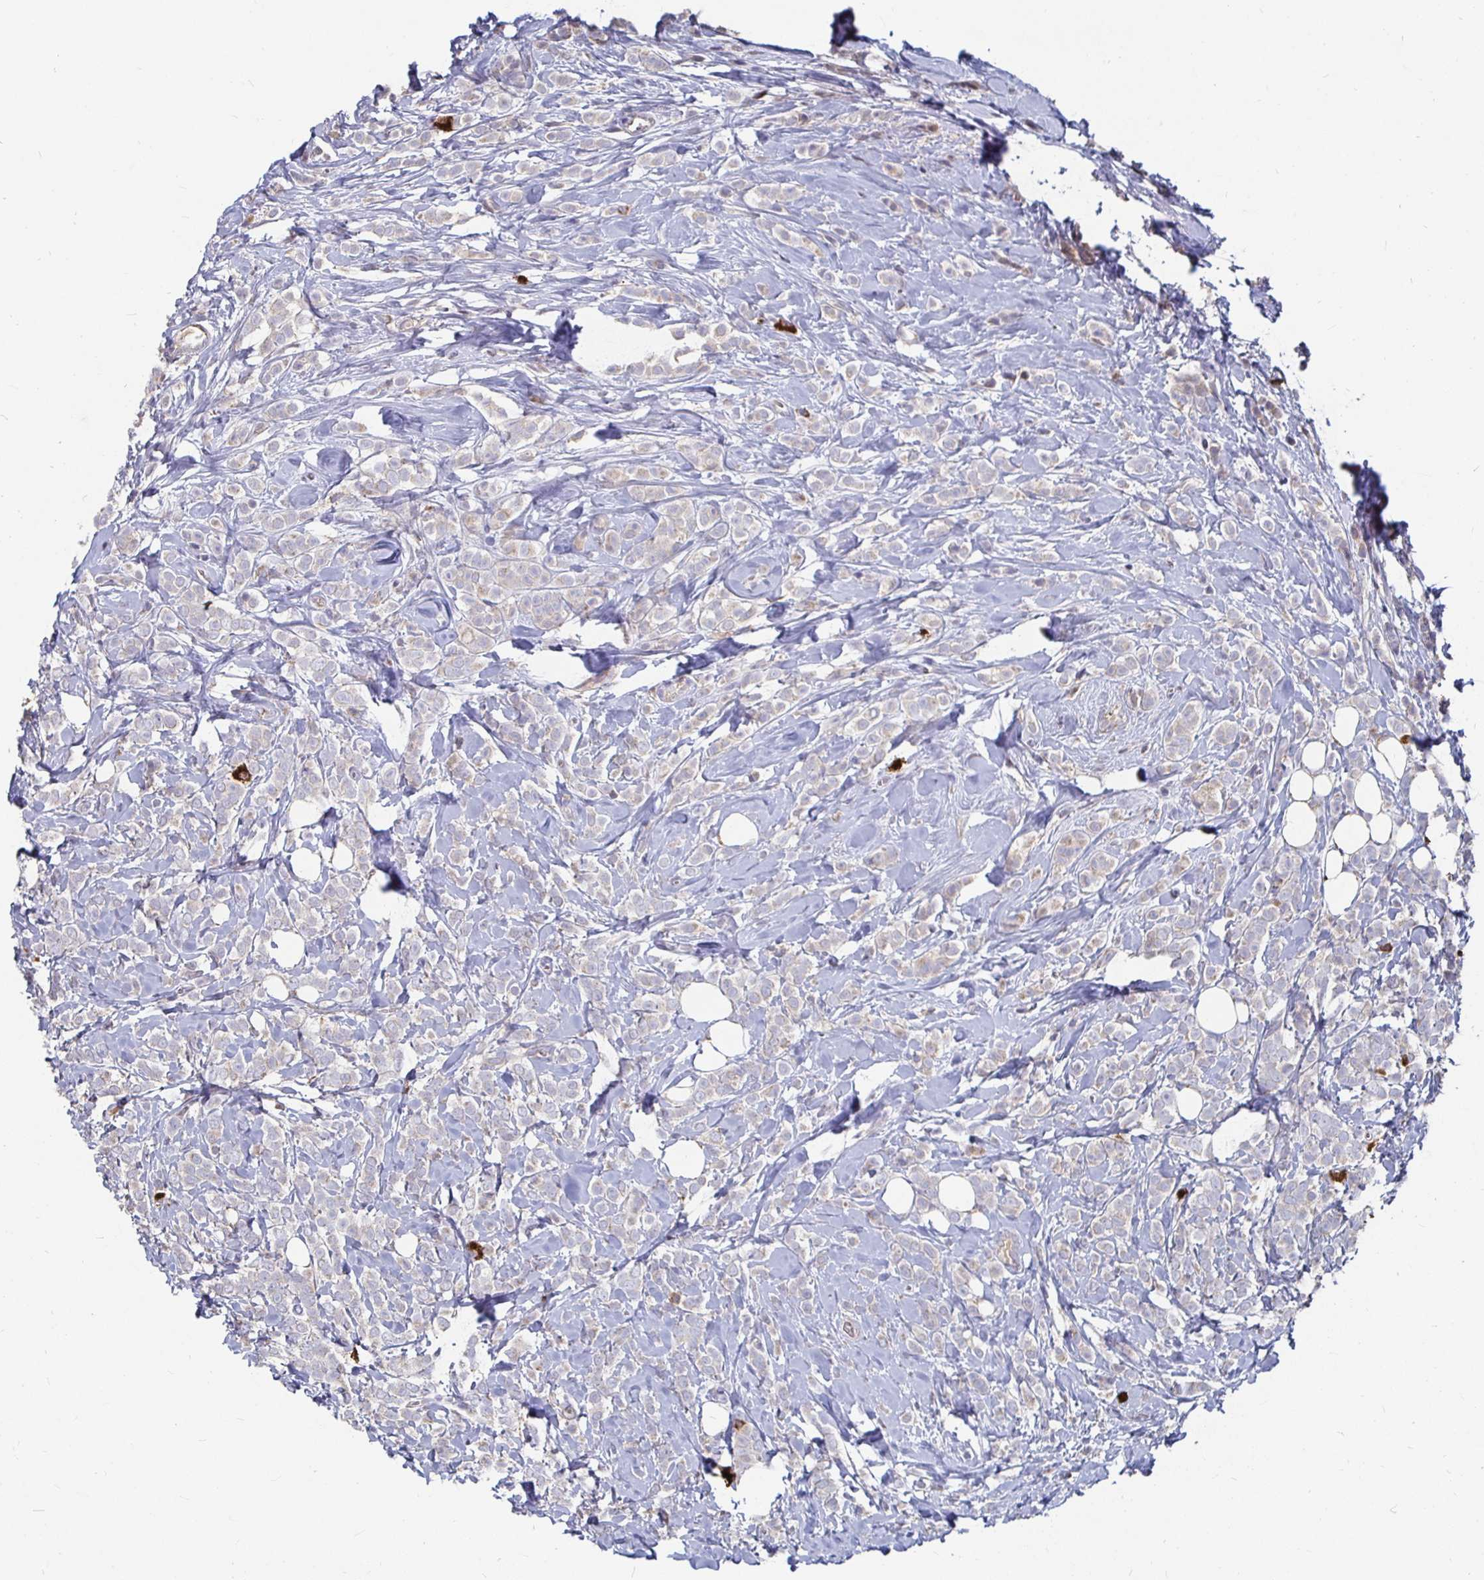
{"staining": {"intensity": "negative", "quantity": "none", "location": "none"}, "tissue": "breast cancer", "cell_type": "Tumor cells", "image_type": "cancer", "snomed": [{"axis": "morphology", "description": "Lobular carcinoma"}, {"axis": "topography", "description": "Breast"}], "caption": "Micrograph shows no protein staining in tumor cells of lobular carcinoma (breast) tissue. (DAB (3,3'-diaminobenzidine) immunohistochemistry (IHC), high magnification).", "gene": "RNF144B", "patient": {"sex": "female", "age": 49}}